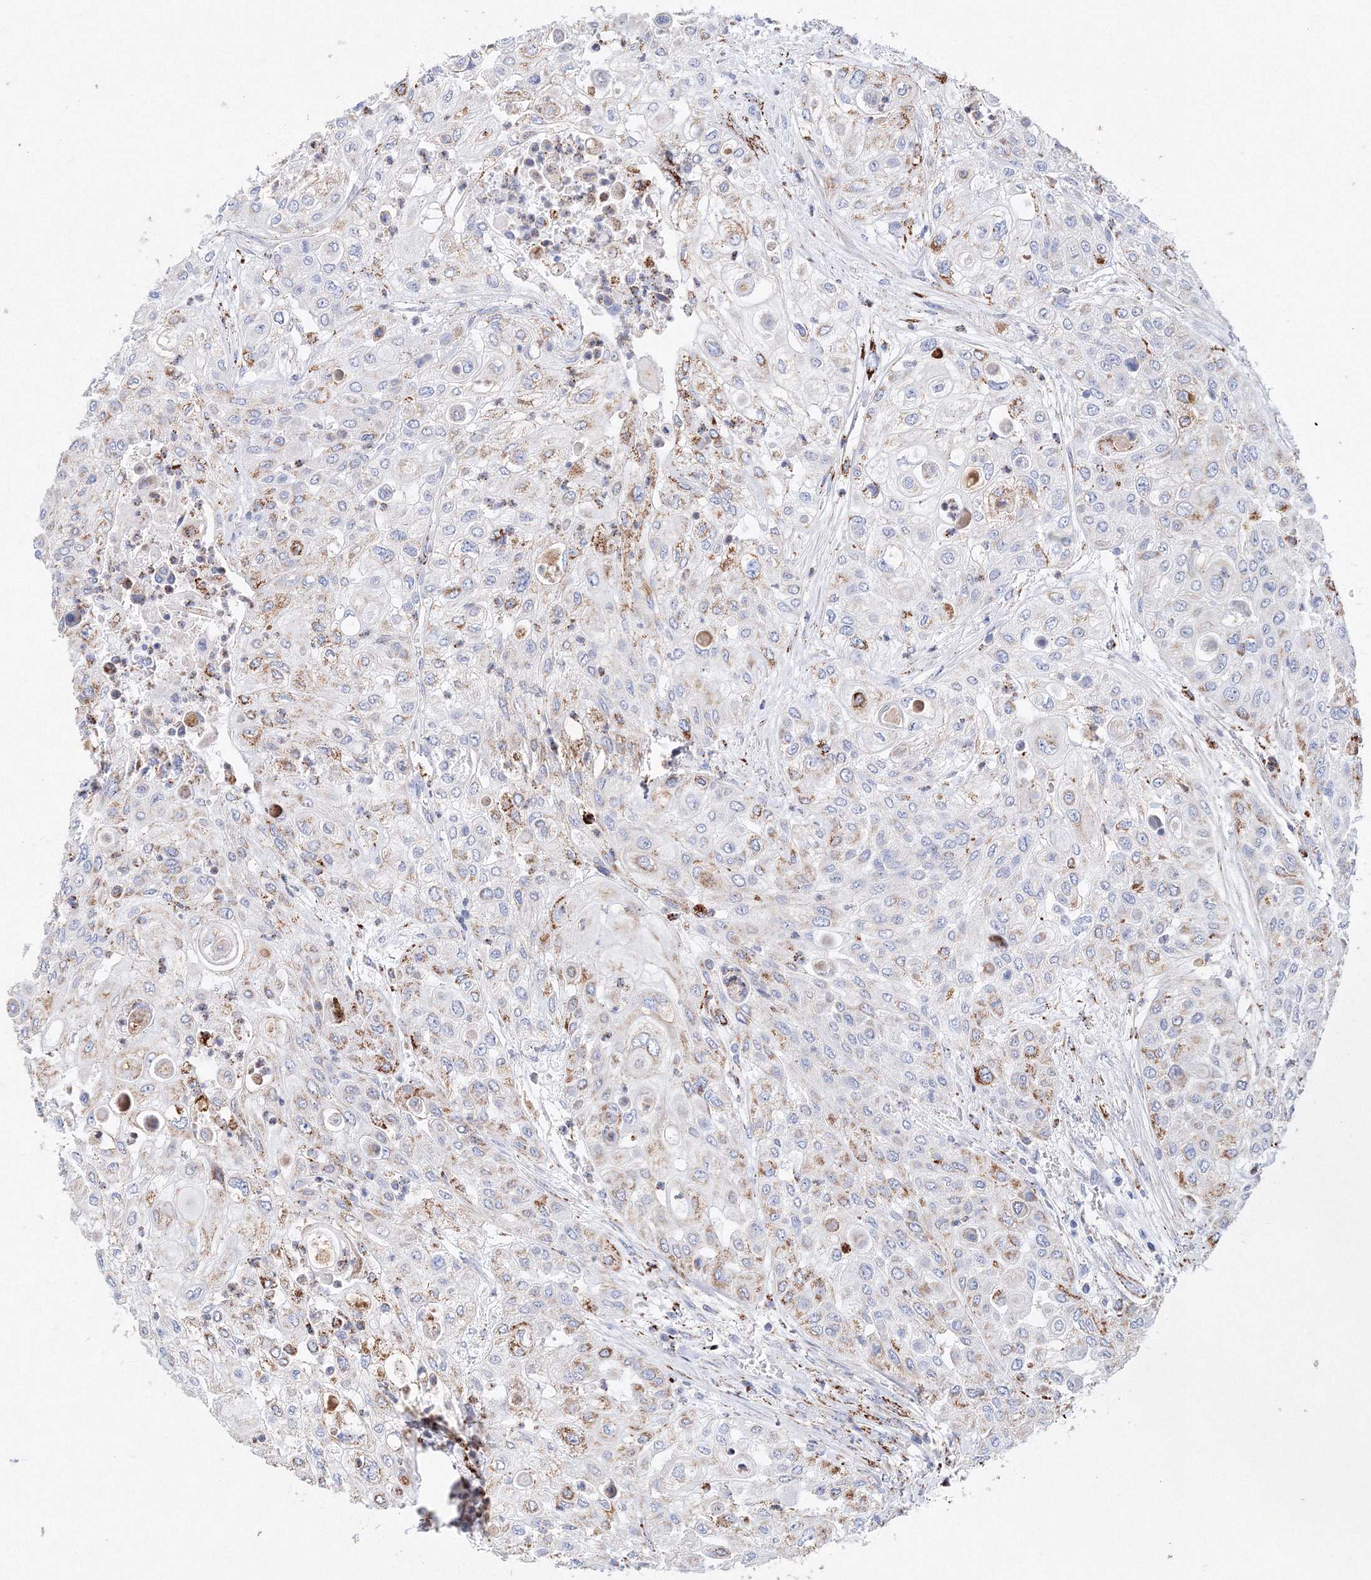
{"staining": {"intensity": "moderate", "quantity": "25%-75%", "location": "cytoplasmic/membranous"}, "tissue": "urothelial cancer", "cell_type": "Tumor cells", "image_type": "cancer", "snomed": [{"axis": "morphology", "description": "Urothelial carcinoma, High grade"}, {"axis": "topography", "description": "Urinary bladder"}], "caption": "This micrograph exhibits immunohistochemistry staining of urothelial cancer, with medium moderate cytoplasmic/membranous expression in about 25%-75% of tumor cells.", "gene": "MERTK", "patient": {"sex": "female", "age": 79}}